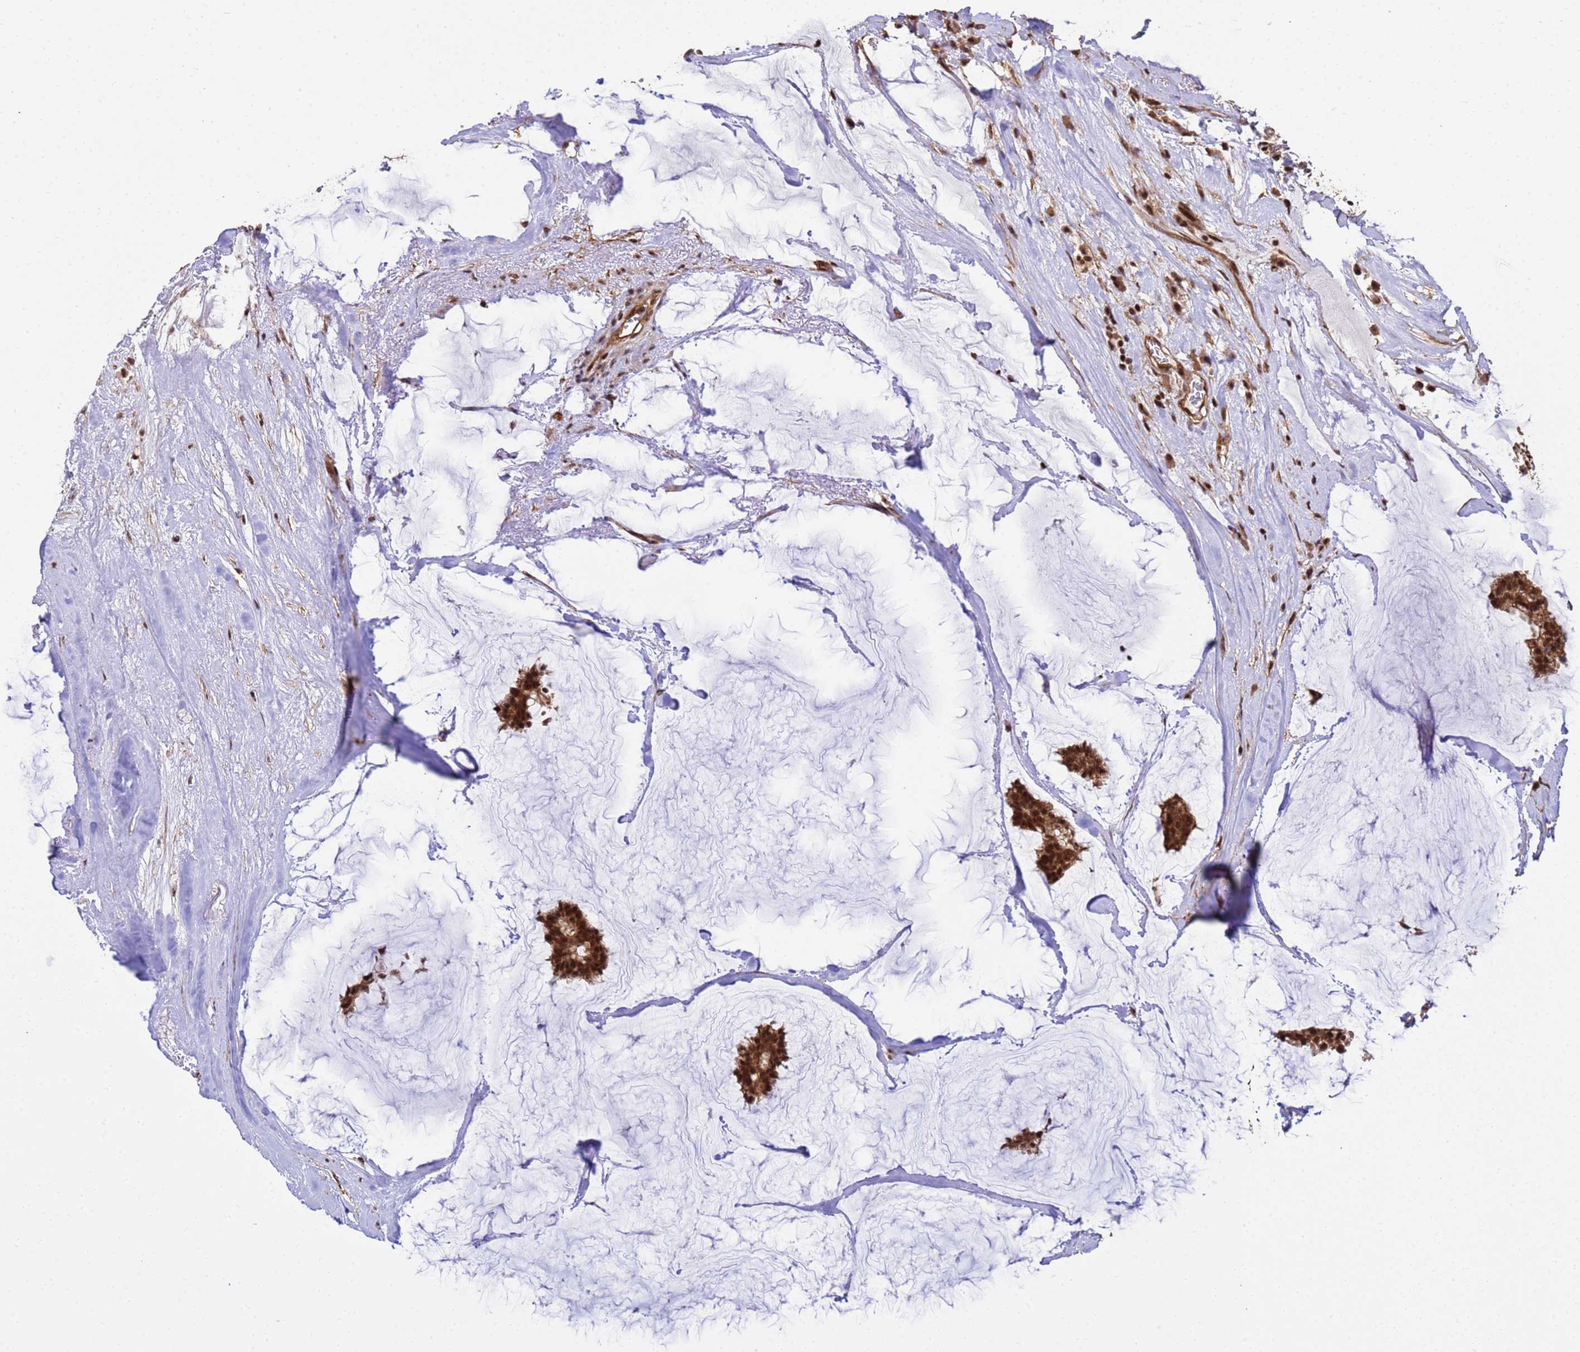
{"staining": {"intensity": "strong", "quantity": ">75%", "location": "cytoplasmic/membranous,nuclear"}, "tissue": "breast cancer", "cell_type": "Tumor cells", "image_type": "cancer", "snomed": [{"axis": "morphology", "description": "Duct carcinoma"}, {"axis": "topography", "description": "Breast"}], "caption": "Invasive ductal carcinoma (breast) tissue shows strong cytoplasmic/membranous and nuclear expression in approximately >75% of tumor cells", "gene": "SYF2", "patient": {"sex": "female", "age": 93}}